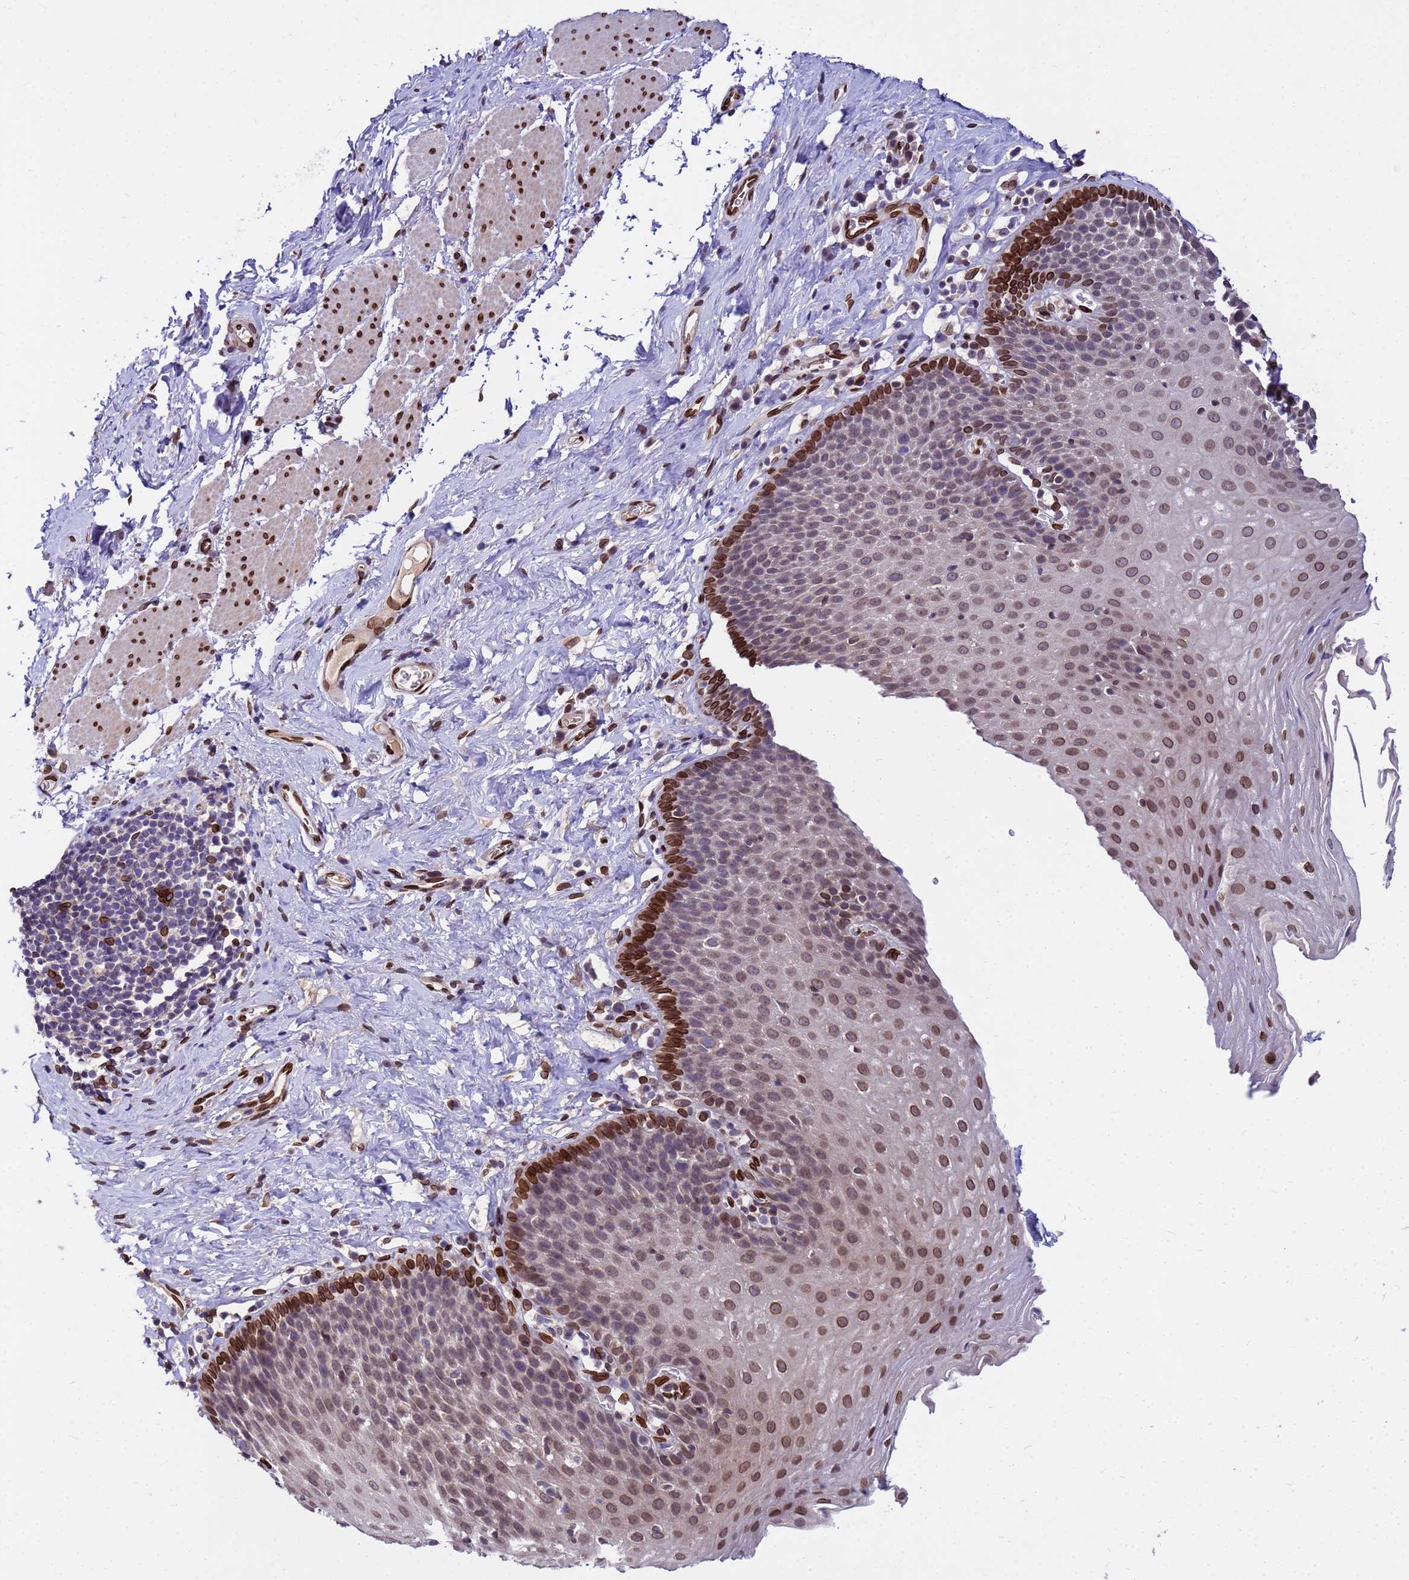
{"staining": {"intensity": "strong", "quantity": "25%-75%", "location": "cytoplasmic/membranous,nuclear"}, "tissue": "esophagus", "cell_type": "Squamous epithelial cells", "image_type": "normal", "snomed": [{"axis": "morphology", "description": "Normal tissue, NOS"}, {"axis": "topography", "description": "Esophagus"}], "caption": "Esophagus stained for a protein (brown) shows strong cytoplasmic/membranous,nuclear positive positivity in approximately 25%-75% of squamous epithelial cells.", "gene": "GPR135", "patient": {"sex": "female", "age": 61}}